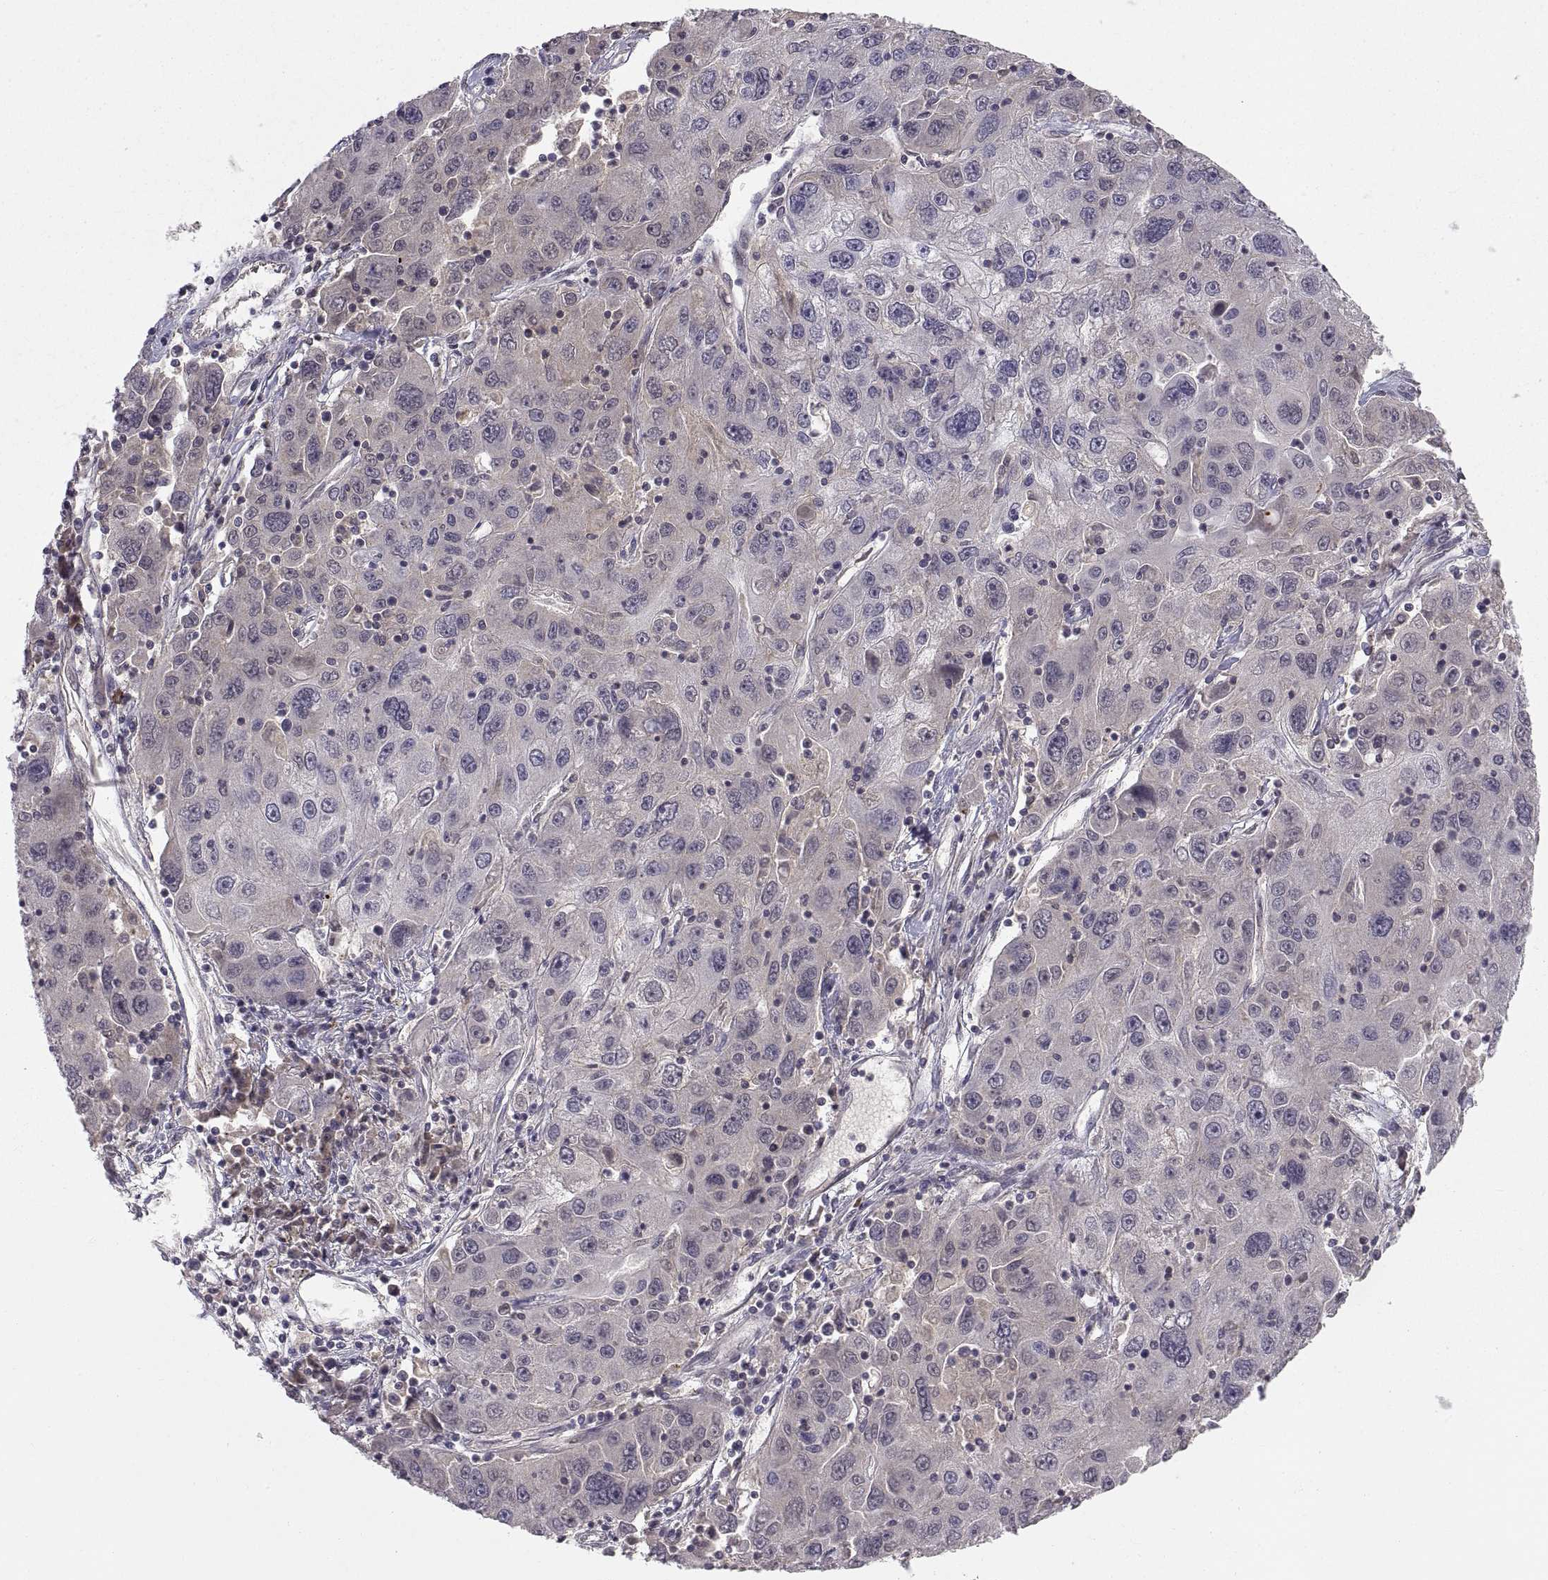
{"staining": {"intensity": "weak", "quantity": "<25%", "location": "cytoplasmic/membranous"}, "tissue": "stomach cancer", "cell_type": "Tumor cells", "image_type": "cancer", "snomed": [{"axis": "morphology", "description": "Adenocarcinoma, NOS"}, {"axis": "topography", "description": "Stomach"}], "caption": "Tumor cells show no significant staining in stomach adenocarcinoma. Brightfield microscopy of IHC stained with DAB (brown) and hematoxylin (blue), captured at high magnification.", "gene": "ABL2", "patient": {"sex": "male", "age": 56}}